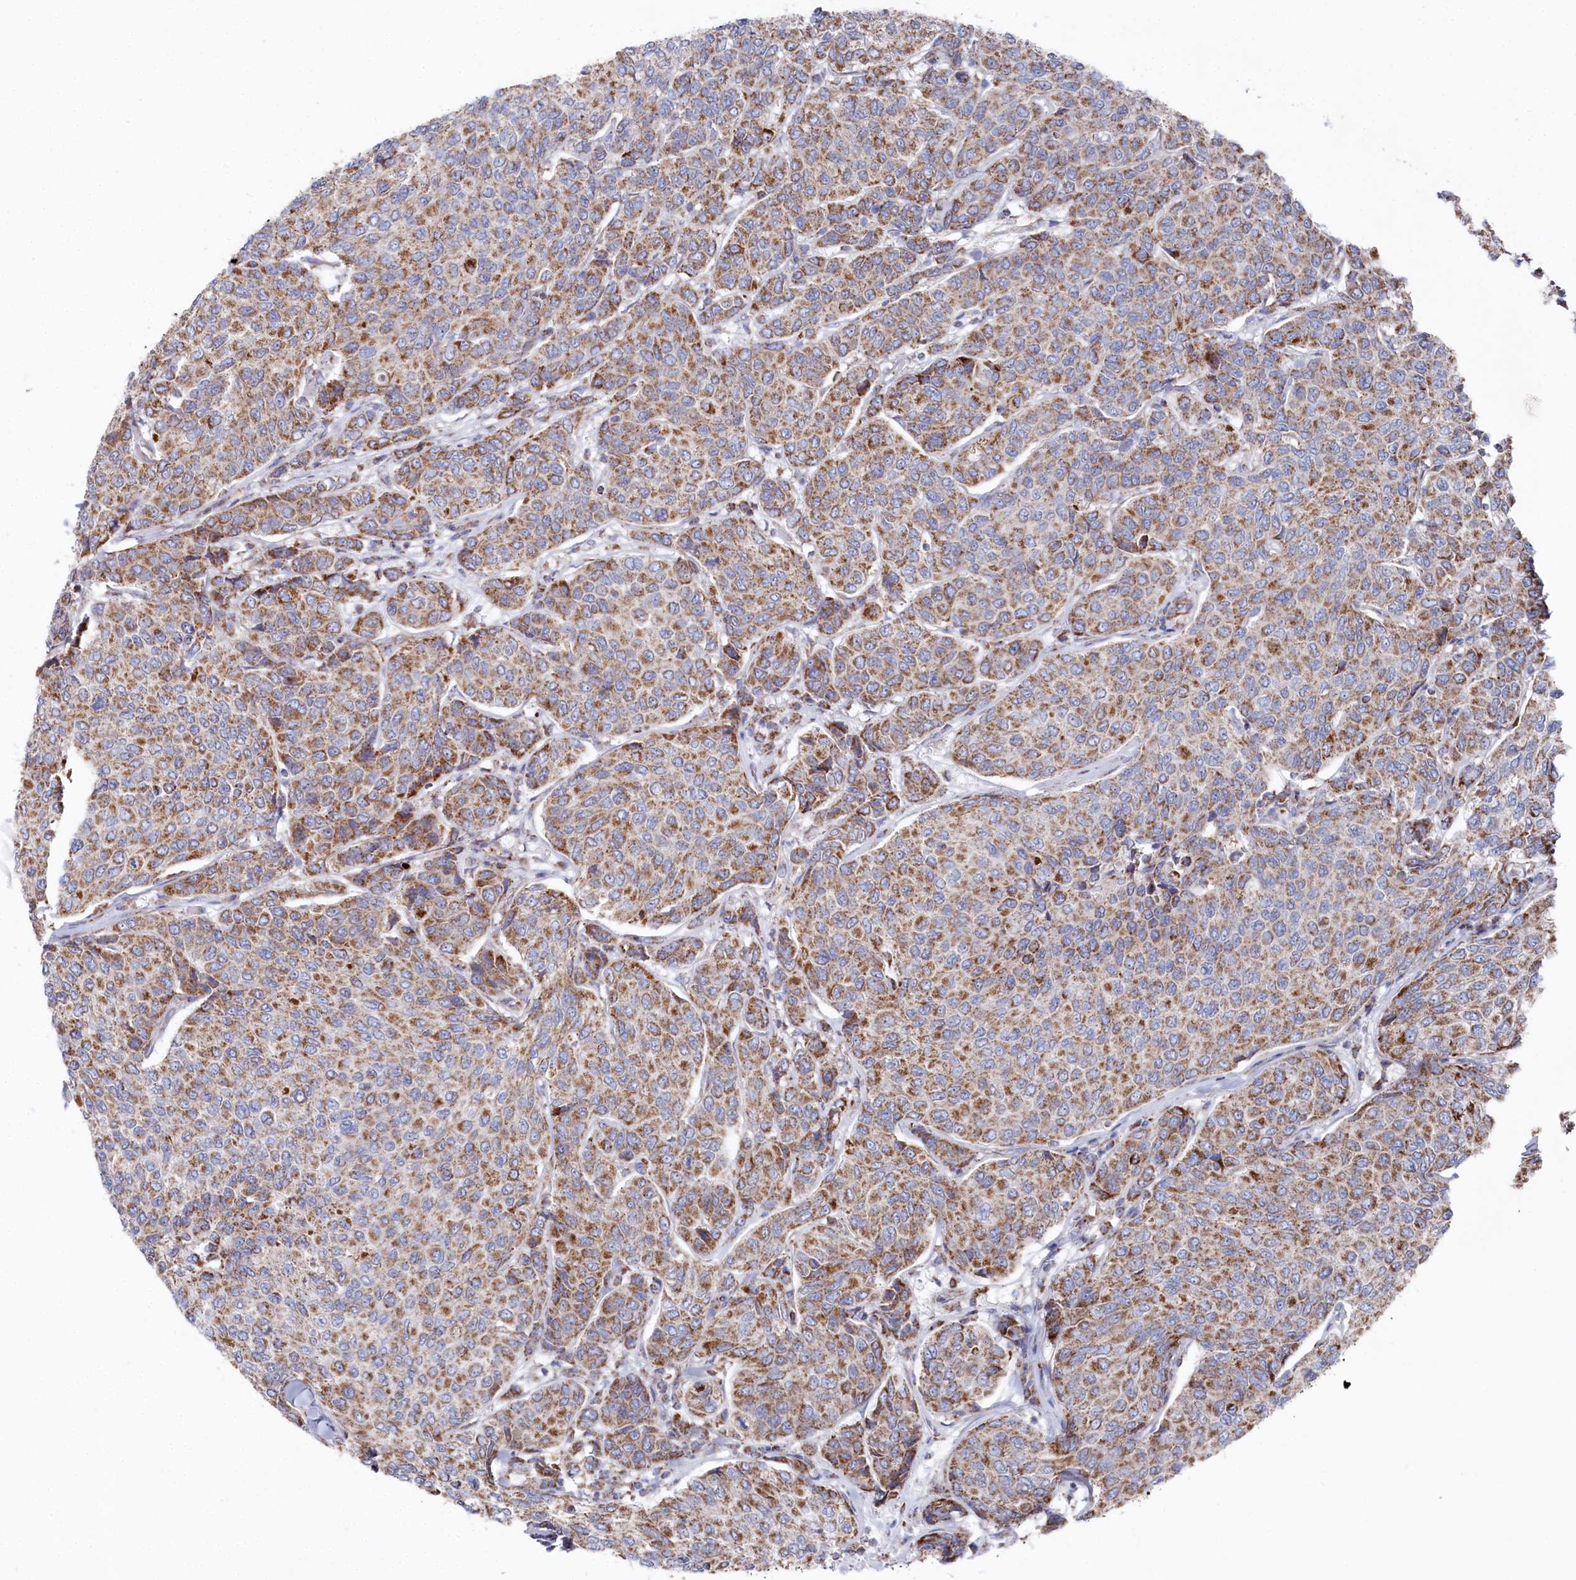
{"staining": {"intensity": "moderate", "quantity": ">75%", "location": "cytoplasmic/membranous"}, "tissue": "breast cancer", "cell_type": "Tumor cells", "image_type": "cancer", "snomed": [{"axis": "morphology", "description": "Duct carcinoma"}, {"axis": "topography", "description": "Breast"}], "caption": "DAB (3,3'-diaminobenzidine) immunohistochemical staining of human breast cancer exhibits moderate cytoplasmic/membranous protein positivity in about >75% of tumor cells.", "gene": "GLS2", "patient": {"sex": "female", "age": 55}}